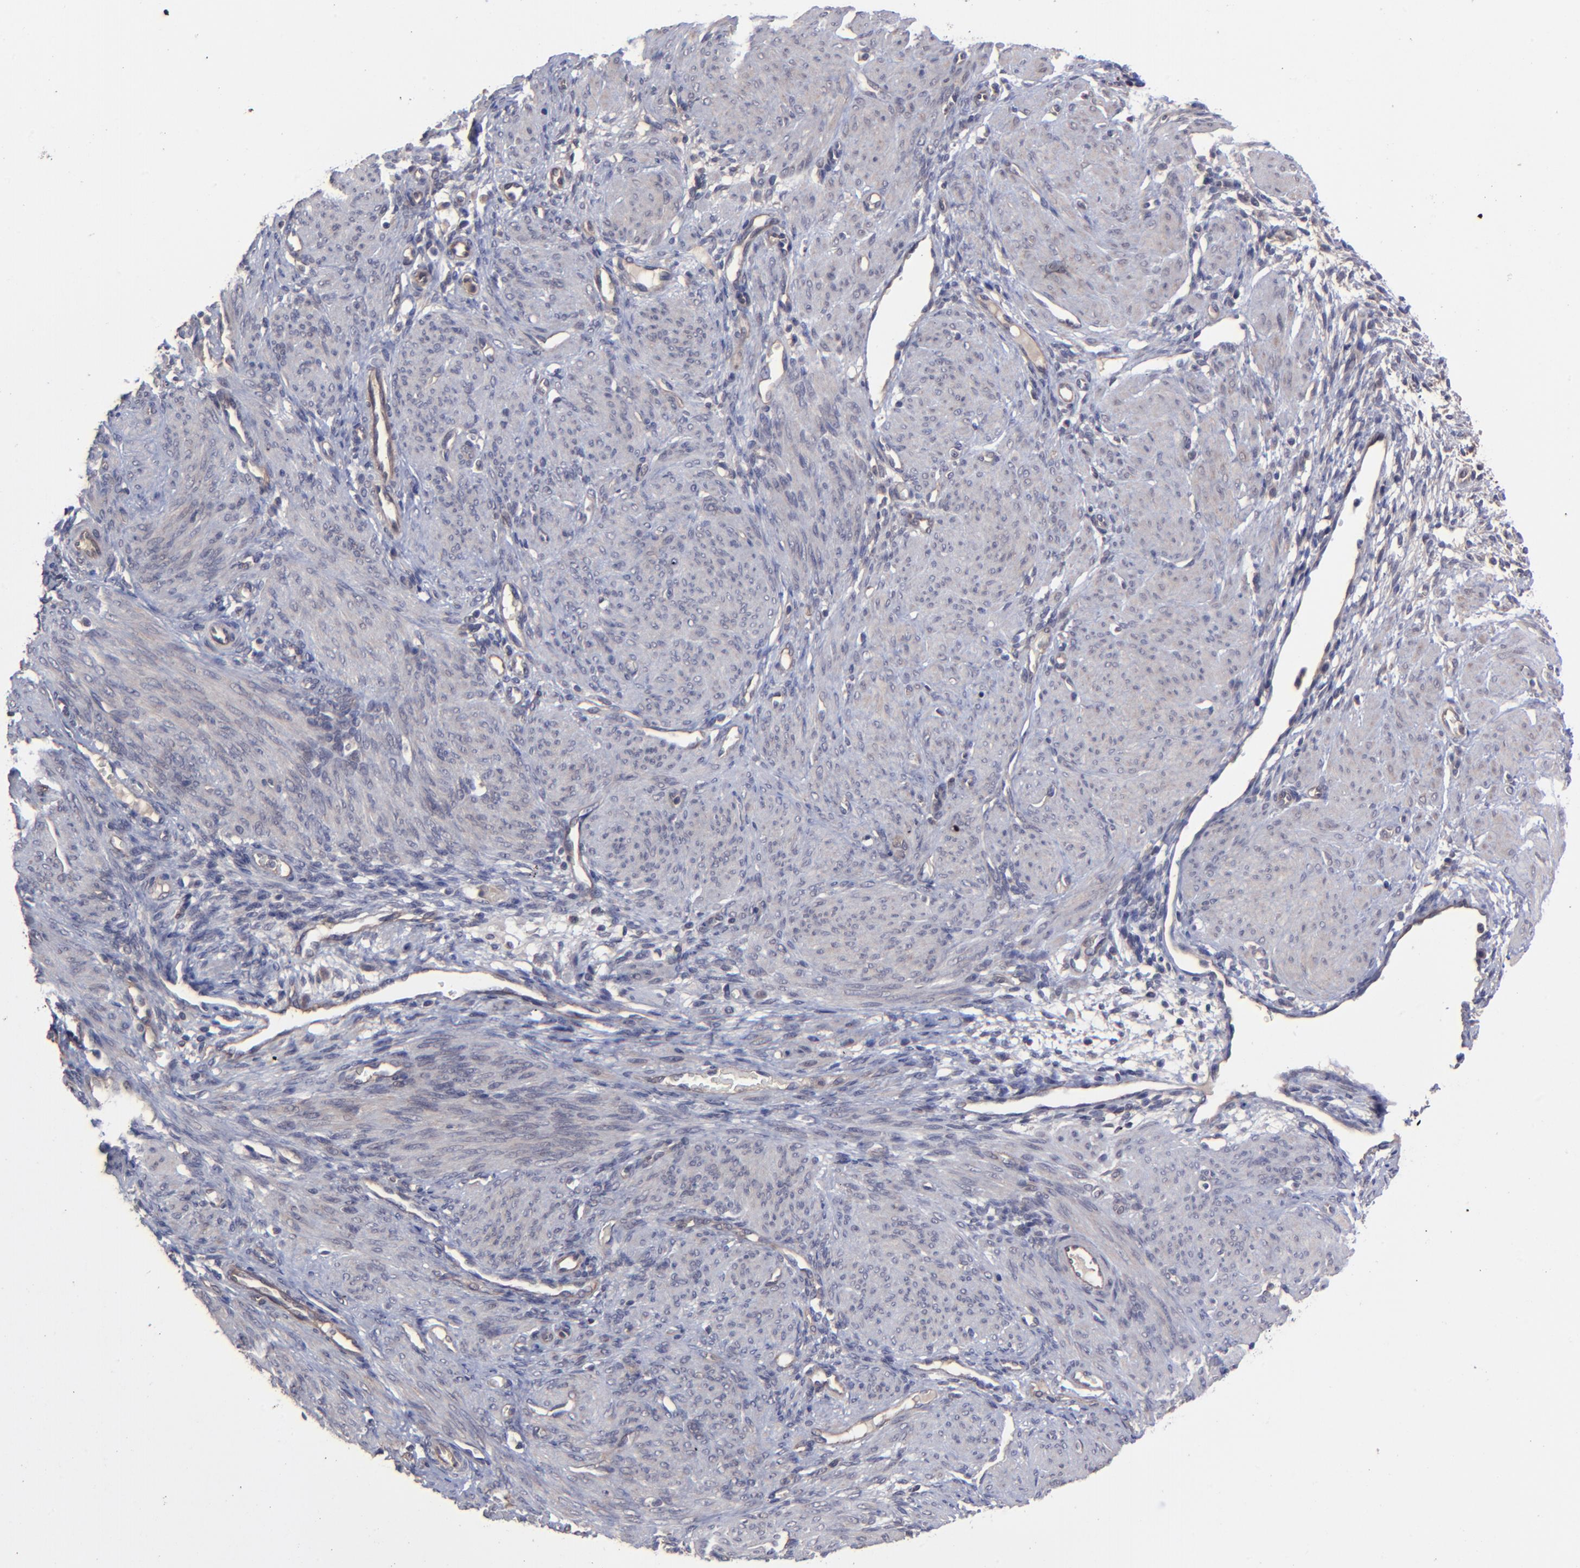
{"staining": {"intensity": "weak", "quantity": "<25%", "location": "cytoplasmic/membranous"}, "tissue": "endometrium", "cell_type": "Cells in endometrial stroma", "image_type": "normal", "snomed": [{"axis": "morphology", "description": "Normal tissue, NOS"}, {"axis": "topography", "description": "Endometrium"}], "caption": "High magnification brightfield microscopy of normal endometrium stained with DAB (3,3'-diaminobenzidine) (brown) and counterstained with hematoxylin (blue): cells in endometrial stroma show no significant expression.", "gene": "ZNF780A", "patient": {"sex": "female", "age": 72}}